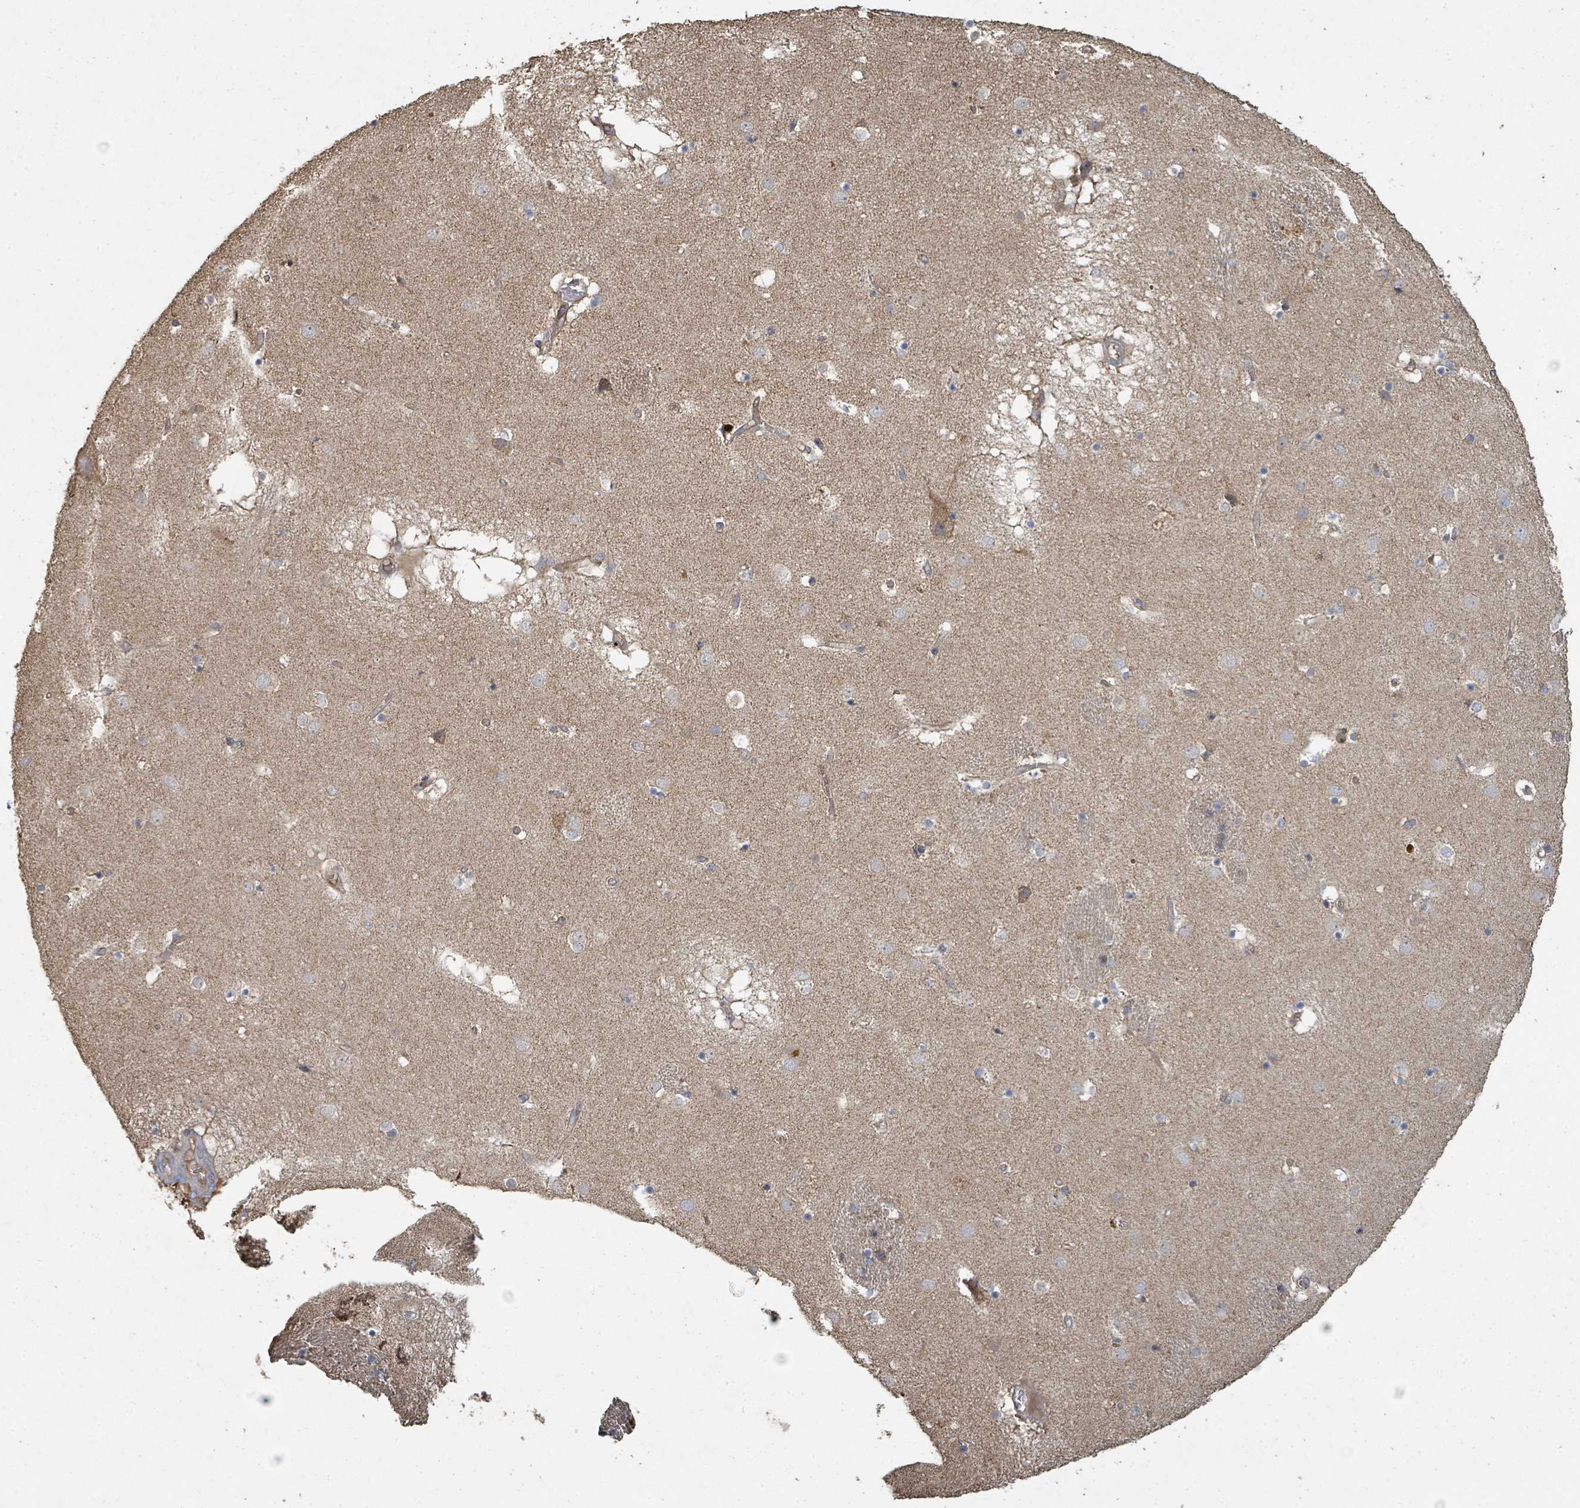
{"staining": {"intensity": "negative", "quantity": "none", "location": "none"}, "tissue": "caudate", "cell_type": "Glial cells", "image_type": "normal", "snomed": [{"axis": "morphology", "description": "Normal tissue, NOS"}, {"axis": "topography", "description": "Lateral ventricle wall"}], "caption": "This is an immunohistochemistry micrograph of benign caudate. There is no staining in glial cells.", "gene": "WDFY1", "patient": {"sex": "male", "age": 70}}